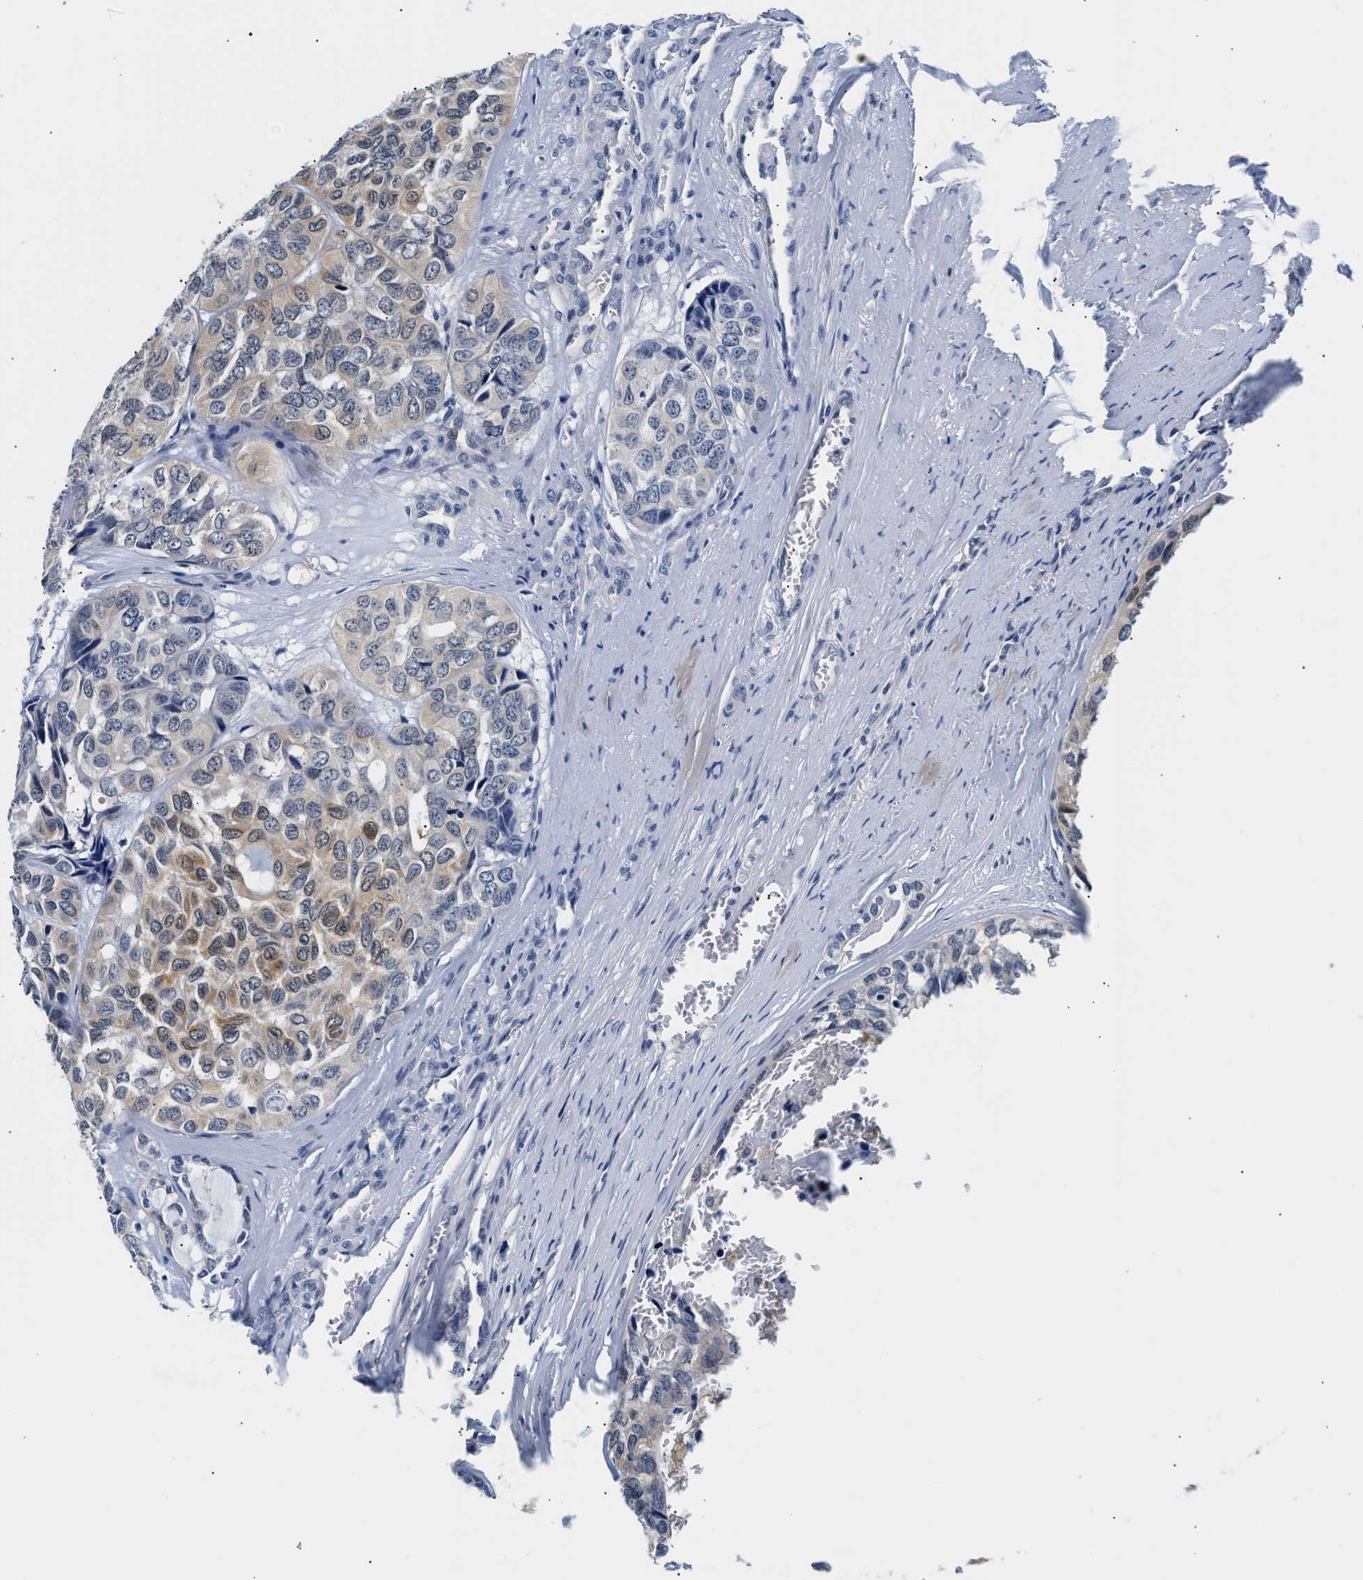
{"staining": {"intensity": "moderate", "quantity": "<25%", "location": "cytoplasmic/membranous"}, "tissue": "head and neck cancer", "cell_type": "Tumor cells", "image_type": "cancer", "snomed": [{"axis": "morphology", "description": "Adenocarcinoma, NOS"}, {"axis": "topography", "description": "Salivary gland, NOS"}, {"axis": "topography", "description": "Head-Neck"}], "caption": "IHC staining of adenocarcinoma (head and neck), which shows low levels of moderate cytoplasmic/membranous expression in about <25% of tumor cells indicating moderate cytoplasmic/membranous protein staining. The staining was performed using DAB (3,3'-diaminobenzidine) (brown) for protein detection and nuclei were counterstained in hematoxylin (blue).", "gene": "UCHL3", "patient": {"sex": "female", "age": 76}}